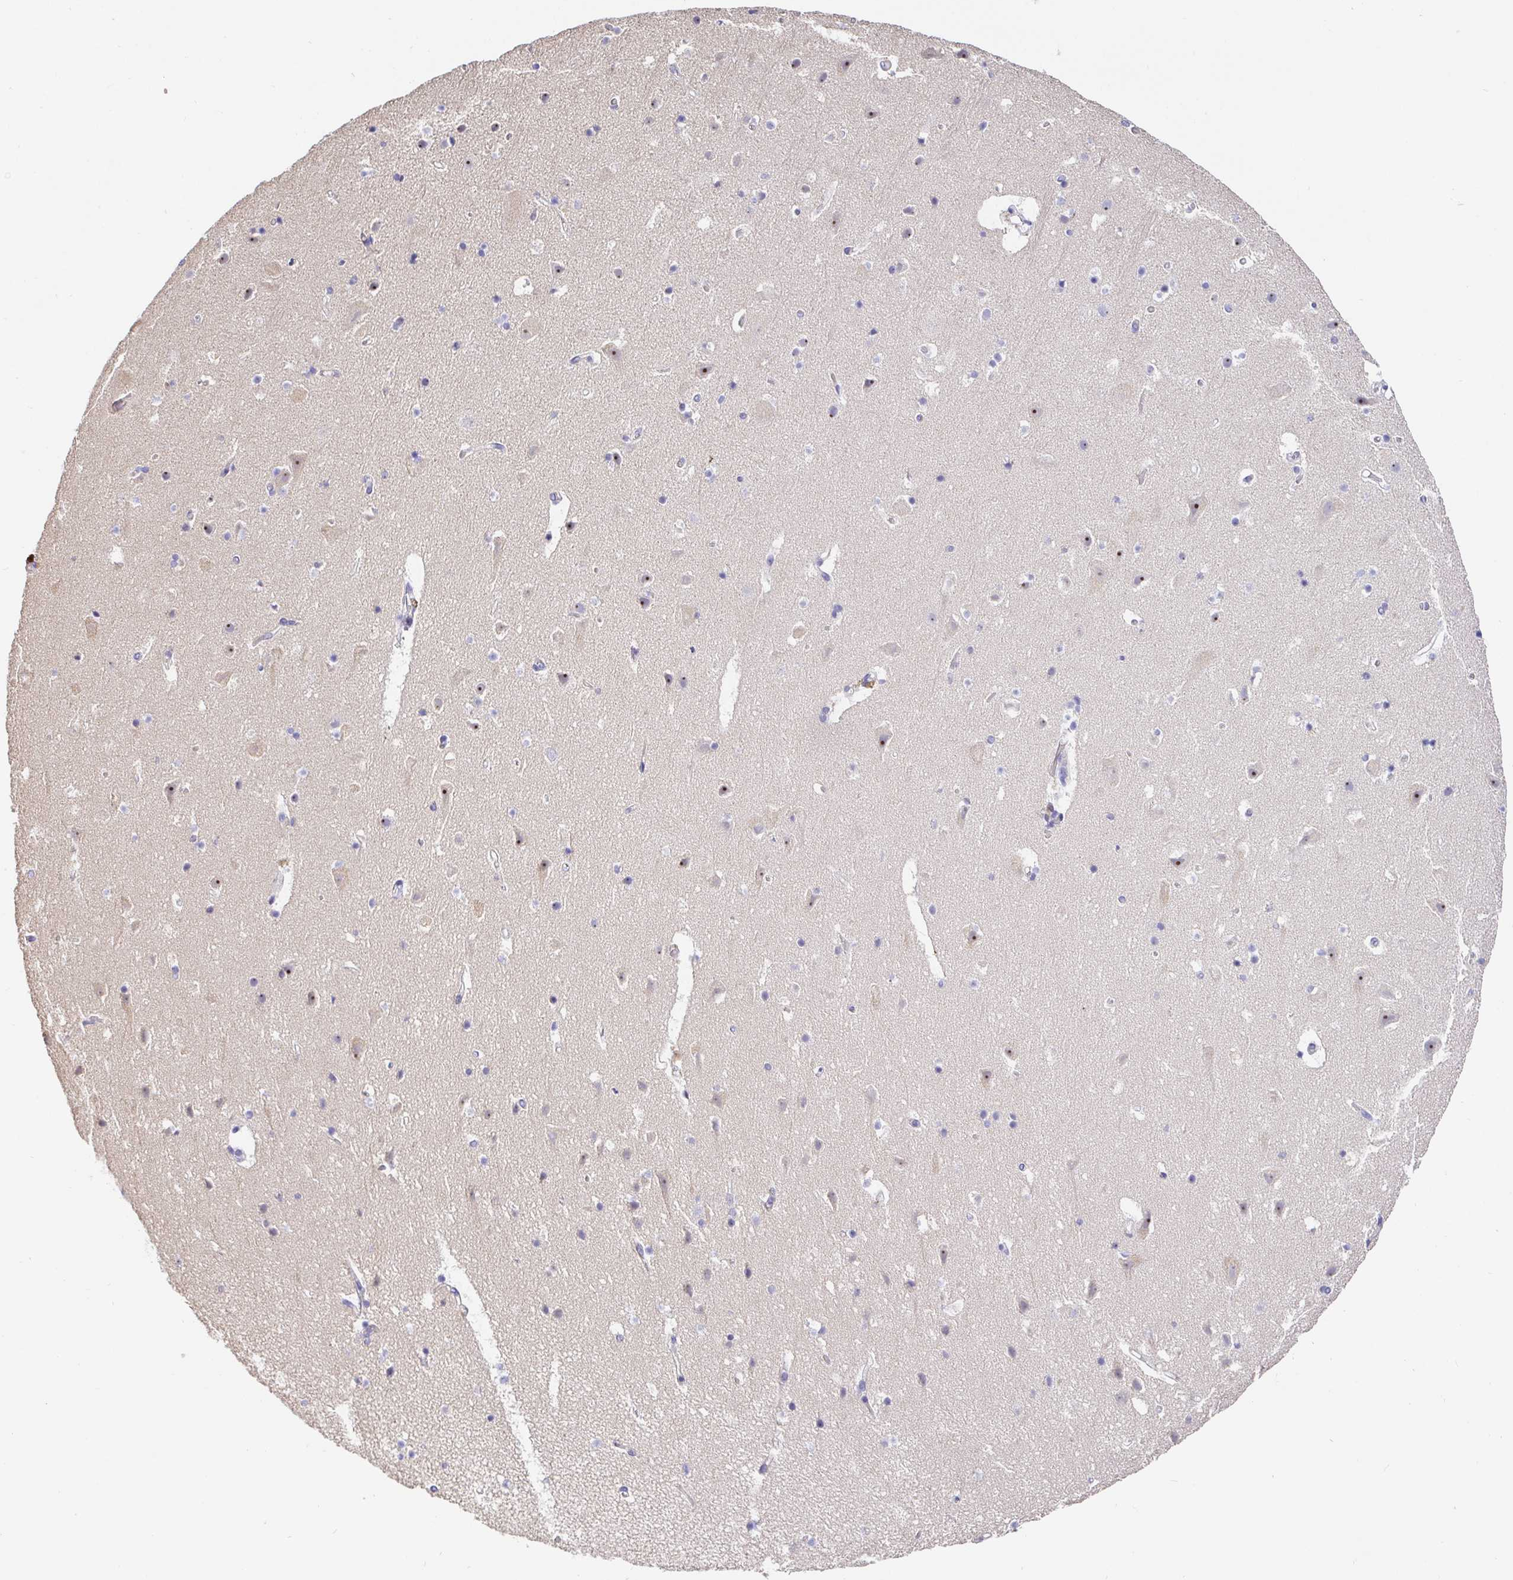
{"staining": {"intensity": "negative", "quantity": "none", "location": "none"}, "tissue": "cerebral cortex", "cell_type": "Endothelial cells", "image_type": "normal", "snomed": [{"axis": "morphology", "description": "Normal tissue, NOS"}, {"axis": "topography", "description": "Cerebral cortex"}], "caption": "Immunohistochemical staining of normal human cerebral cortex demonstrates no significant staining in endothelial cells.", "gene": "TIMELESS", "patient": {"sex": "female", "age": 42}}